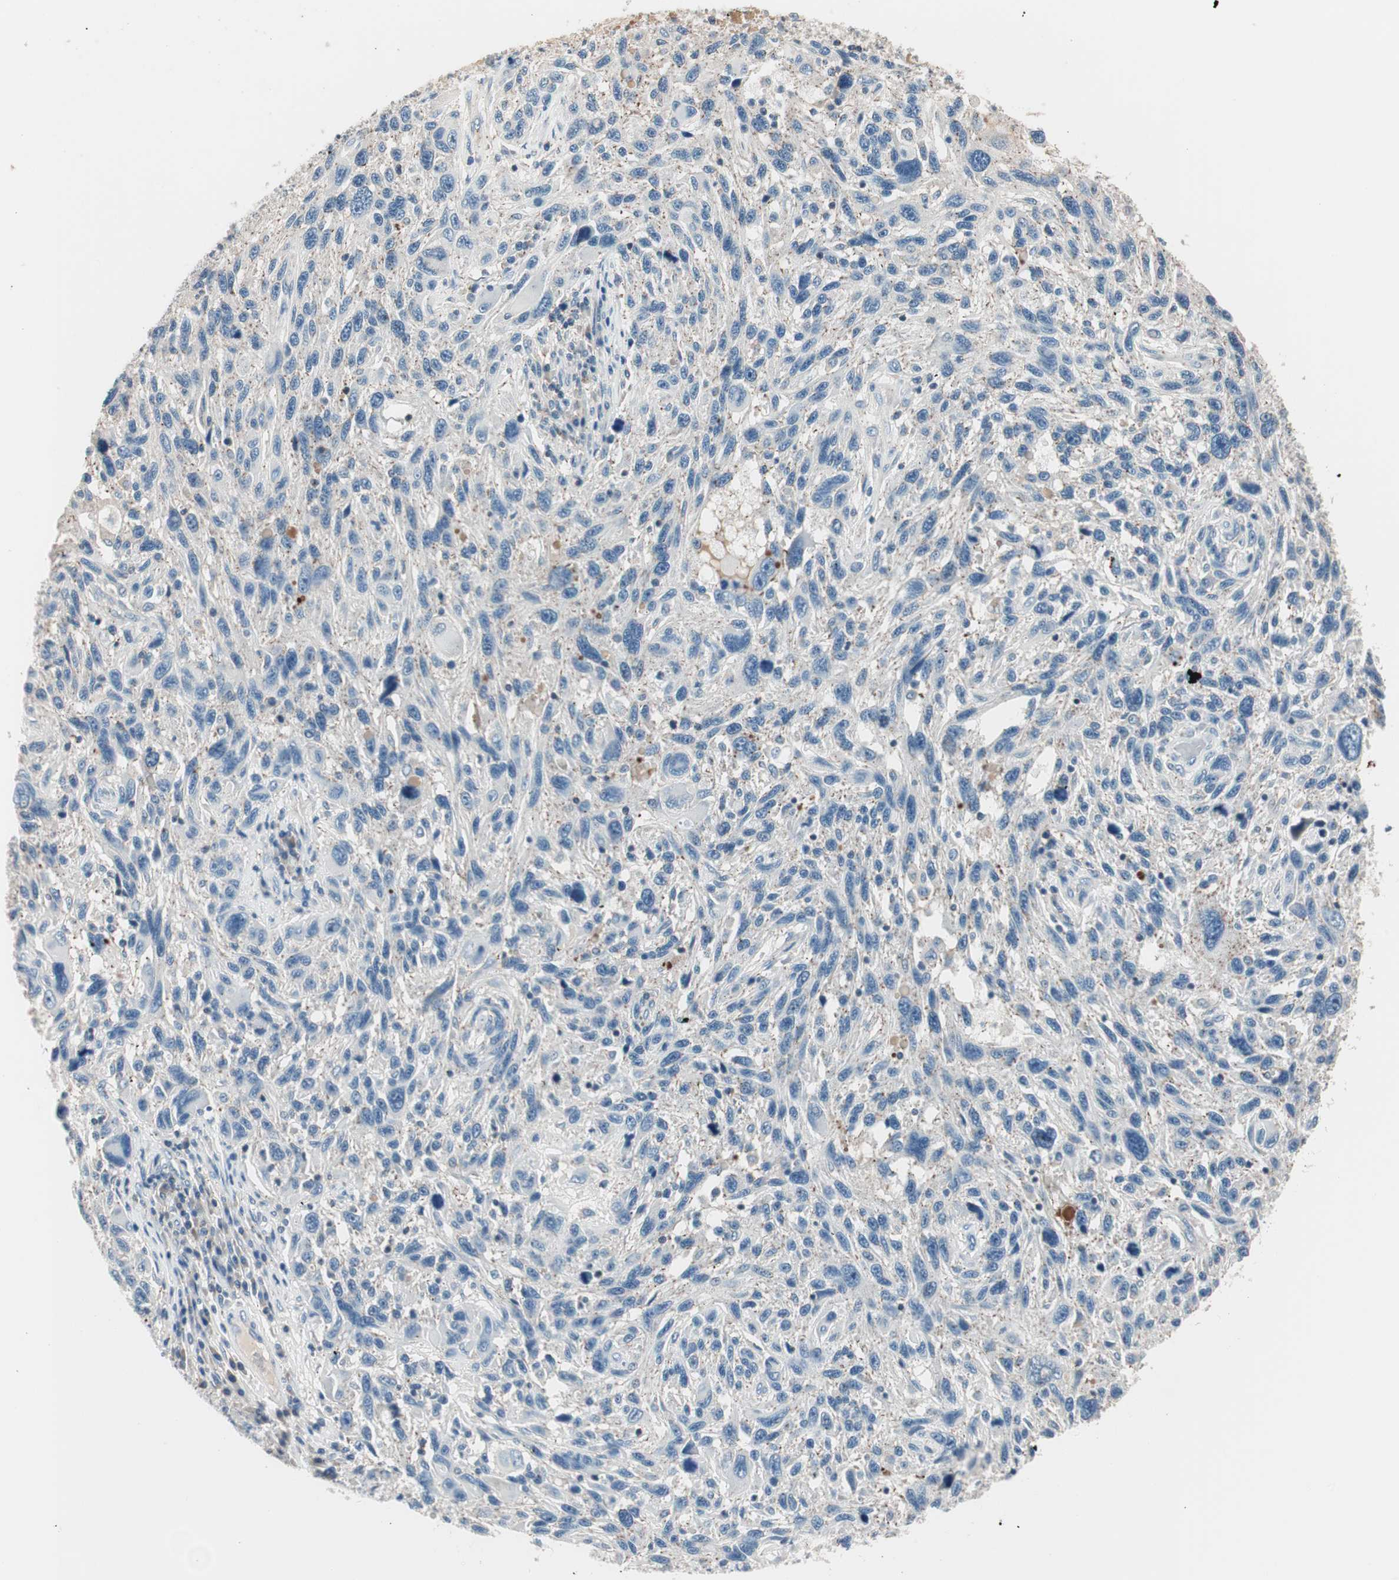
{"staining": {"intensity": "weak", "quantity": "<25%", "location": "cytoplasmic/membranous"}, "tissue": "melanoma", "cell_type": "Tumor cells", "image_type": "cancer", "snomed": [{"axis": "morphology", "description": "Malignant melanoma, NOS"}, {"axis": "topography", "description": "Skin"}], "caption": "DAB immunohistochemical staining of malignant melanoma reveals no significant staining in tumor cells. (DAB (3,3'-diaminobenzidine) IHC, high magnification).", "gene": "RAD54B", "patient": {"sex": "male", "age": 53}}